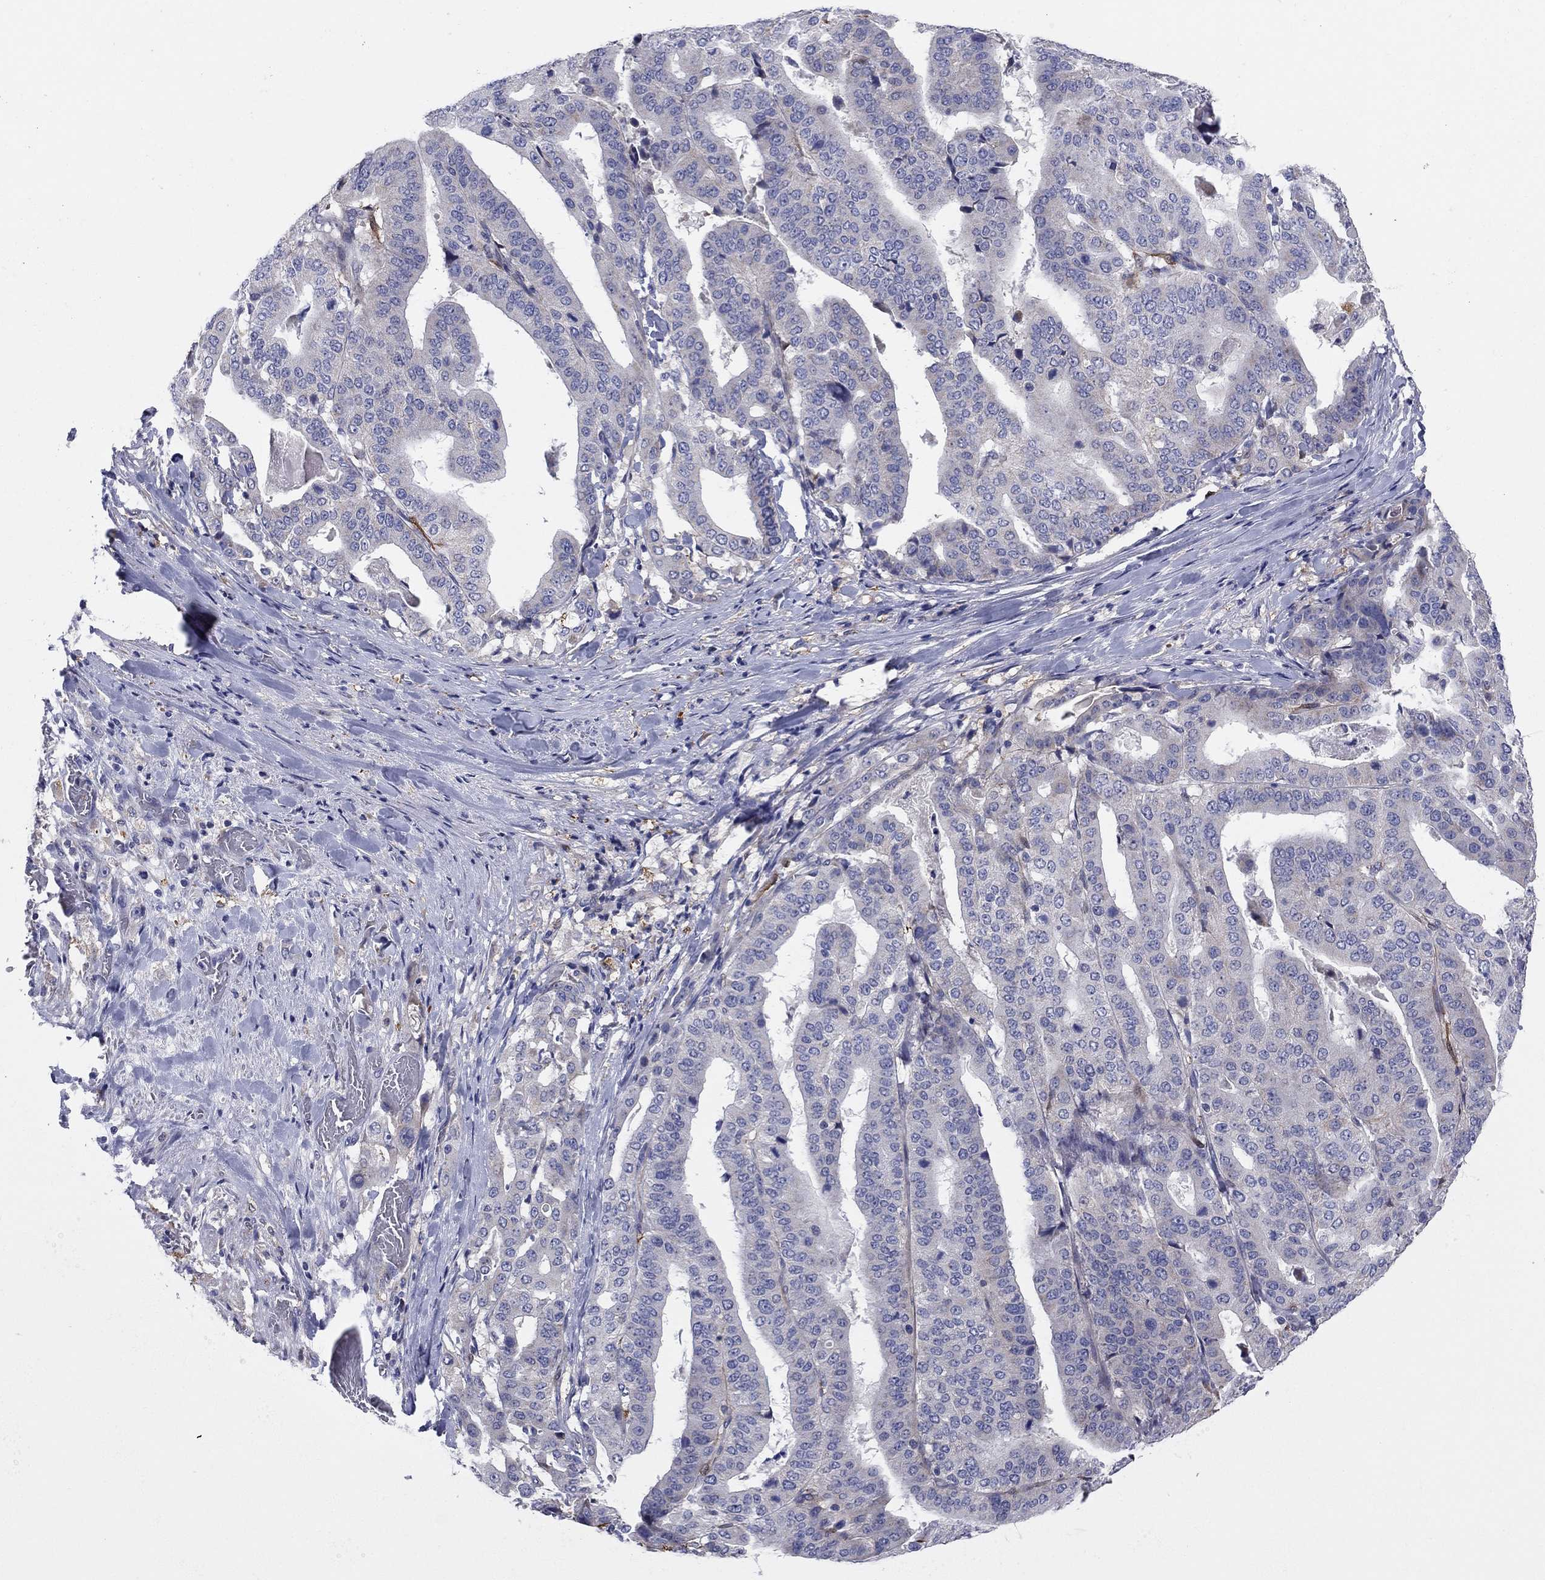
{"staining": {"intensity": "negative", "quantity": "none", "location": "none"}, "tissue": "stomach cancer", "cell_type": "Tumor cells", "image_type": "cancer", "snomed": [{"axis": "morphology", "description": "Adenocarcinoma, NOS"}, {"axis": "topography", "description": "Stomach"}], "caption": "Immunohistochemistry (IHC) micrograph of neoplastic tissue: human stomach adenocarcinoma stained with DAB (3,3'-diaminobenzidine) shows no significant protein positivity in tumor cells.", "gene": "EMP2", "patient": {"sex": "male", "age": 48}}